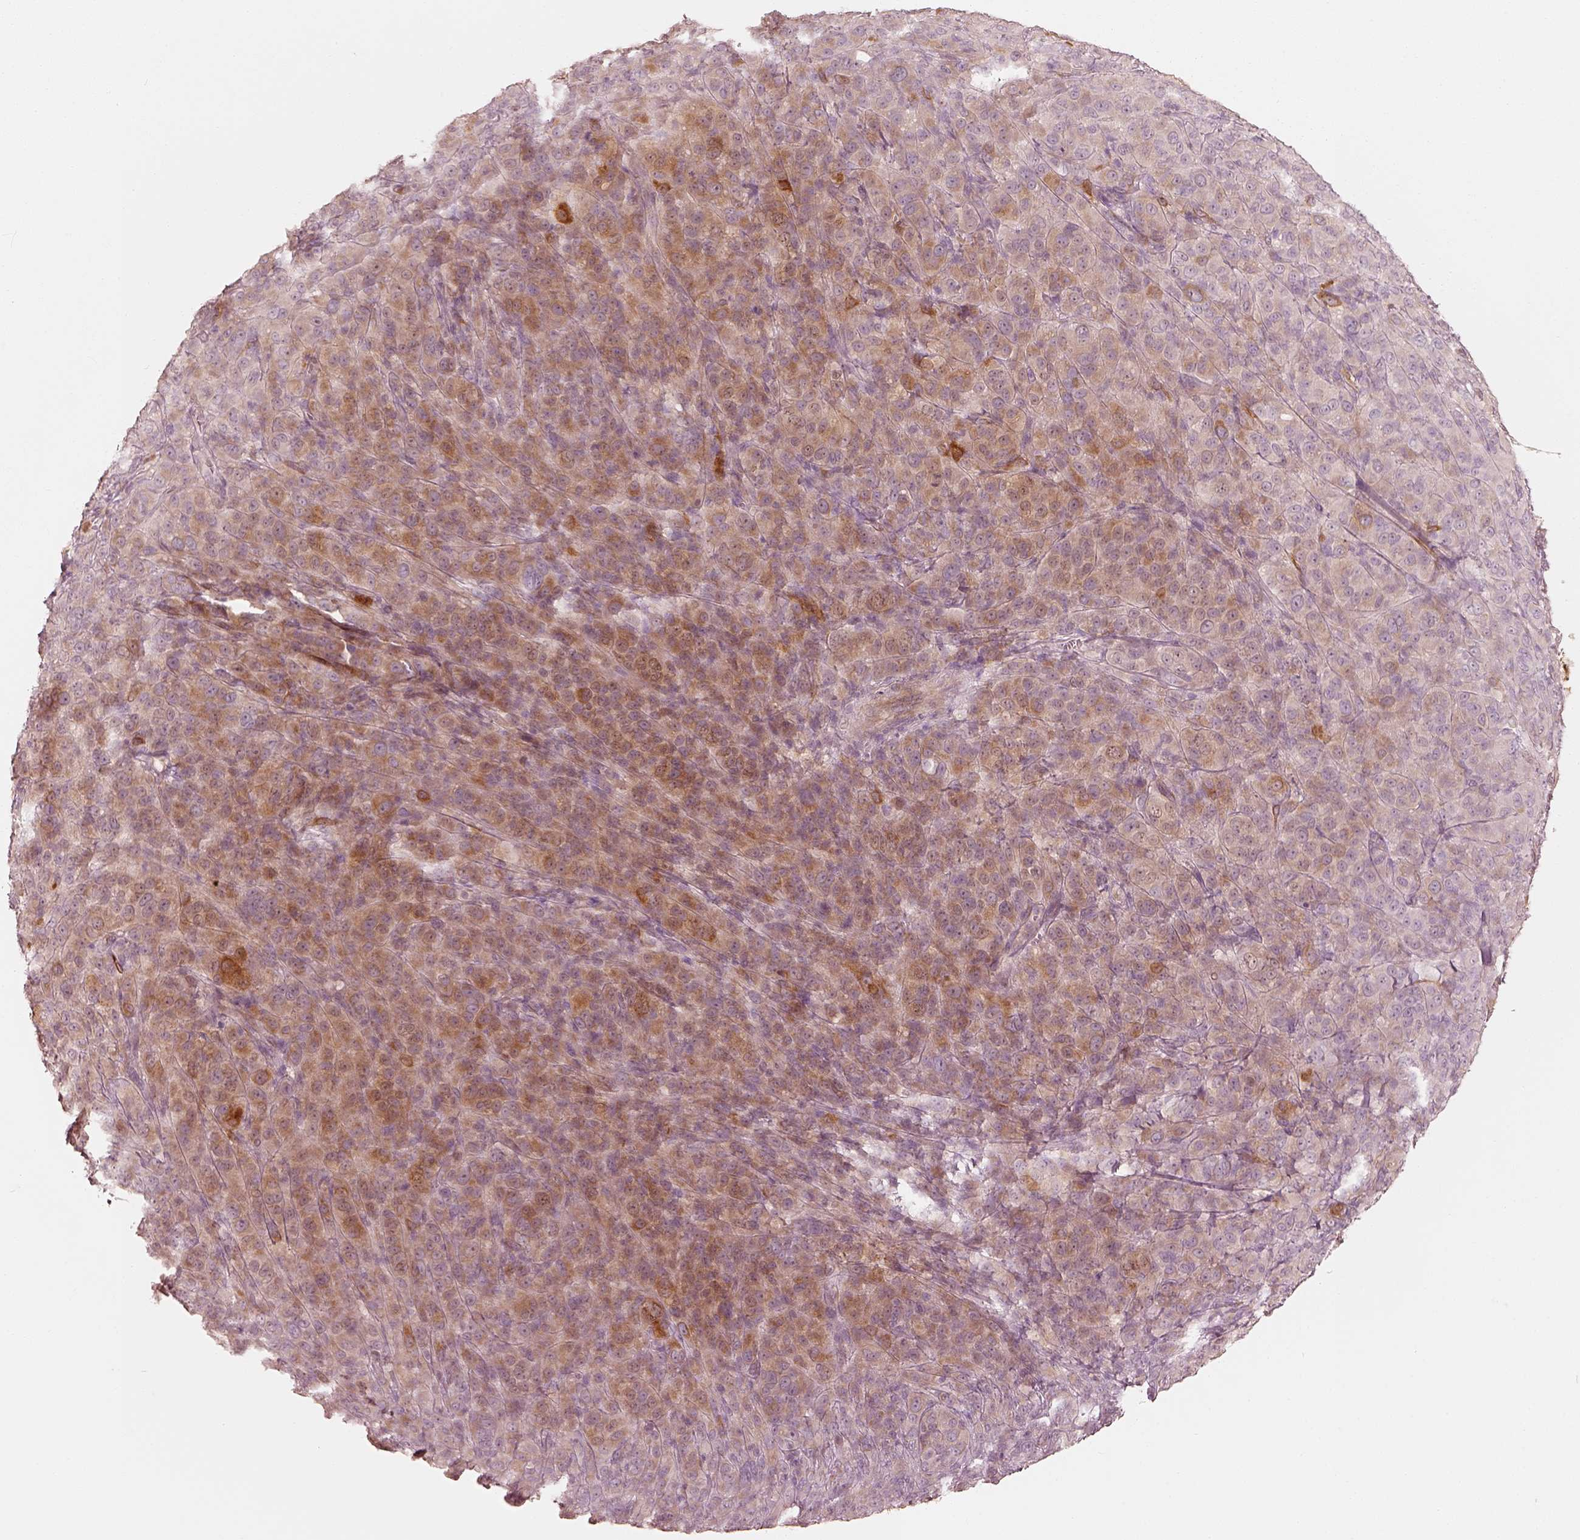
{"staining": {"intensity": "moderate", "quantity": ">75%", "location": "cytoplasmic/membranous"}, "tissue": "melanoma", "cell_type": "Tumor cells", "image_type": "cancer", "snomed": [{"axis": "morphology", "description": "Malignant melanoma, NOS"}, {"axis": "topography", "description": "Skin"}], "caption": "Human melanoma stained for a protein (brown) exhibits moderate cytoplasmic/membranous positive positivity in about >75% of tumor cells.", "gene": "WLS", "patient": {"sex": "female", "age": 87}}